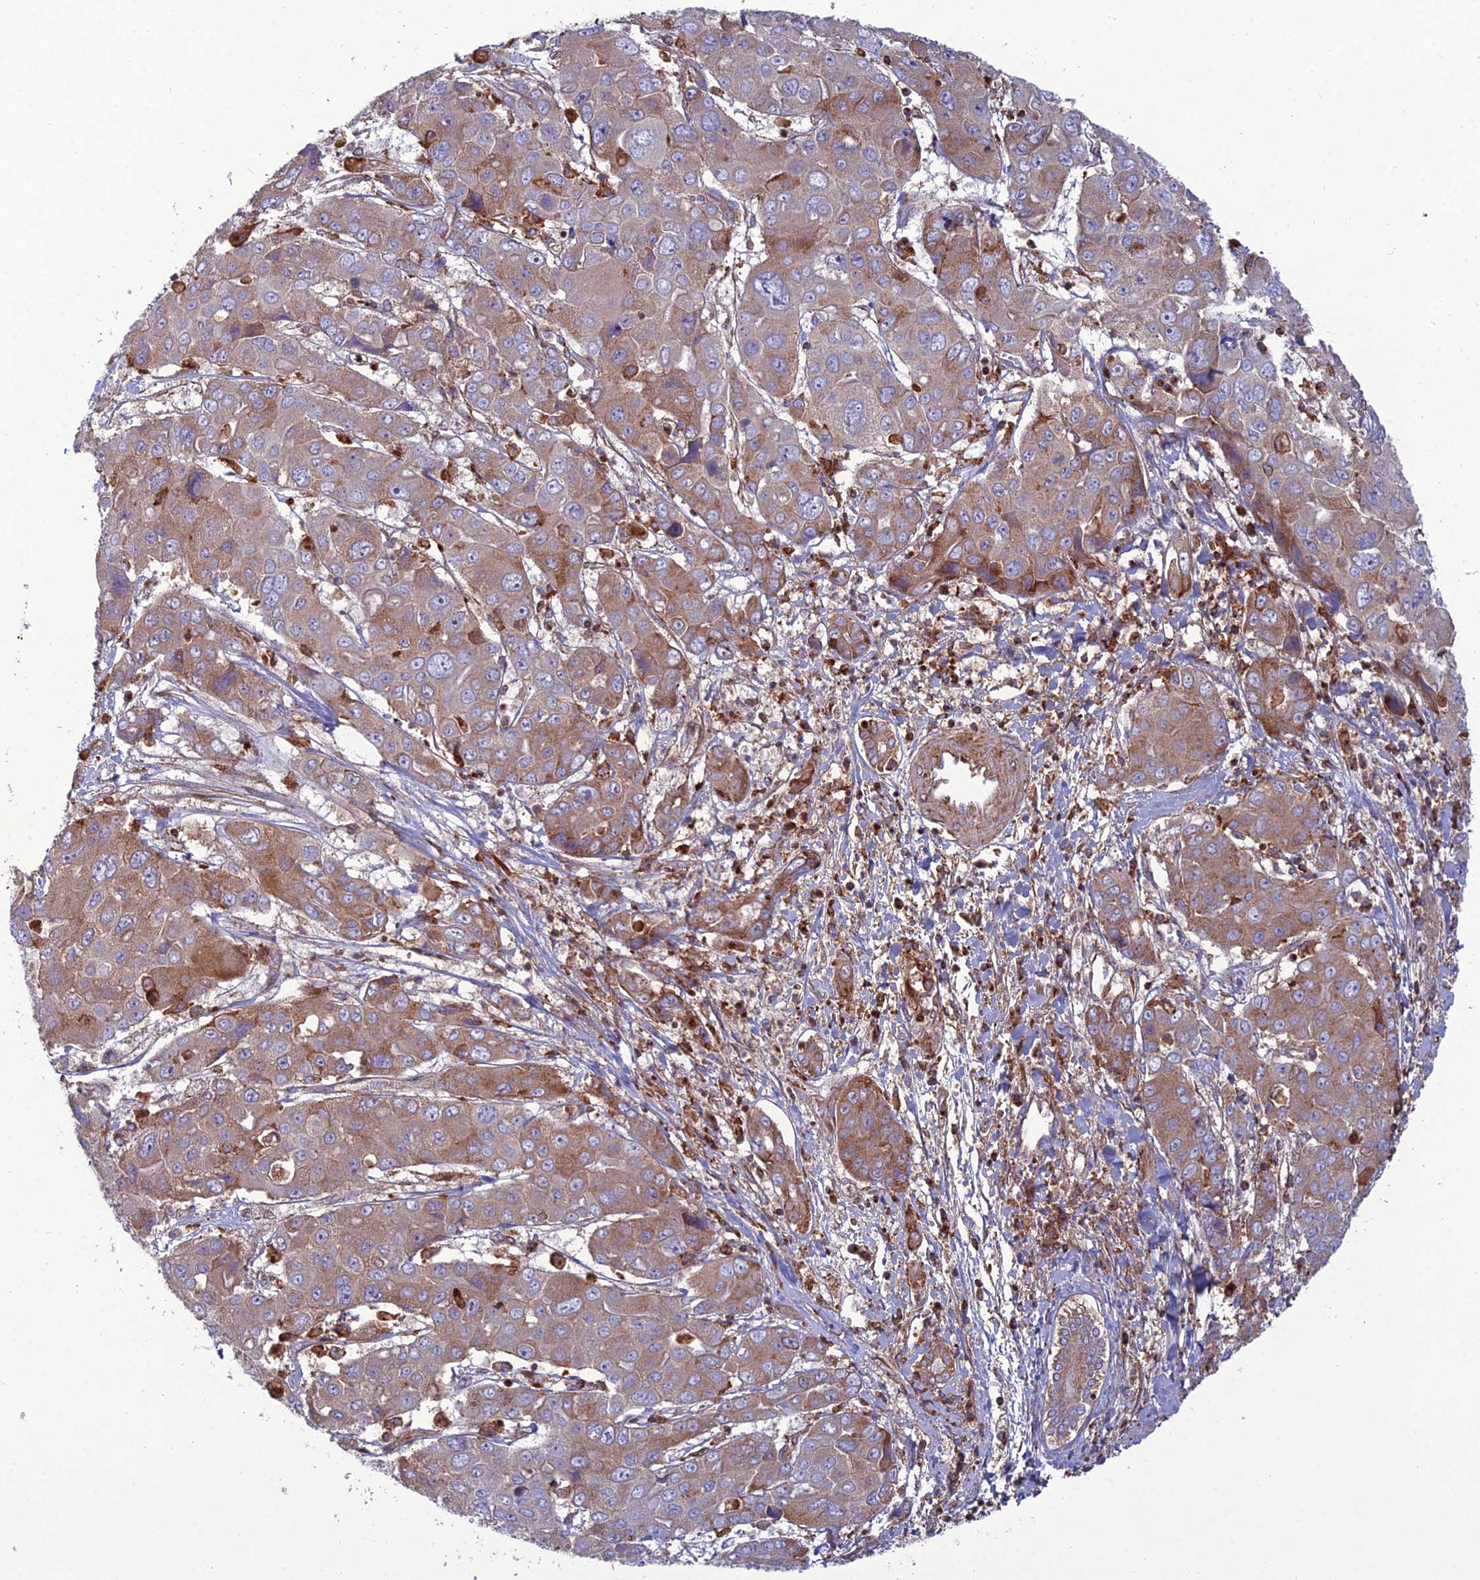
{"staining": {"intensity": "moderate", "quantity": ">75%", "location": "cytoplasmic/membranous"}, "tissue": "liver cancer", "cell_type": "Tumor cells", "image_type": "cancer", "snomed": [{"axis": "morphology", "description": "Cholangiocarcinoma"}, {"axis": "topography", "description": "Liver"}], "caption": "An image showing moderate cytoplasmic/membranous positivity in about >75% of tumor cells in cholangiocarcinoma (liver), as visualized by brown immunohistochemical staining.", "gene": "LNPEP", "patient": {"sex": "male", "age": 67}}